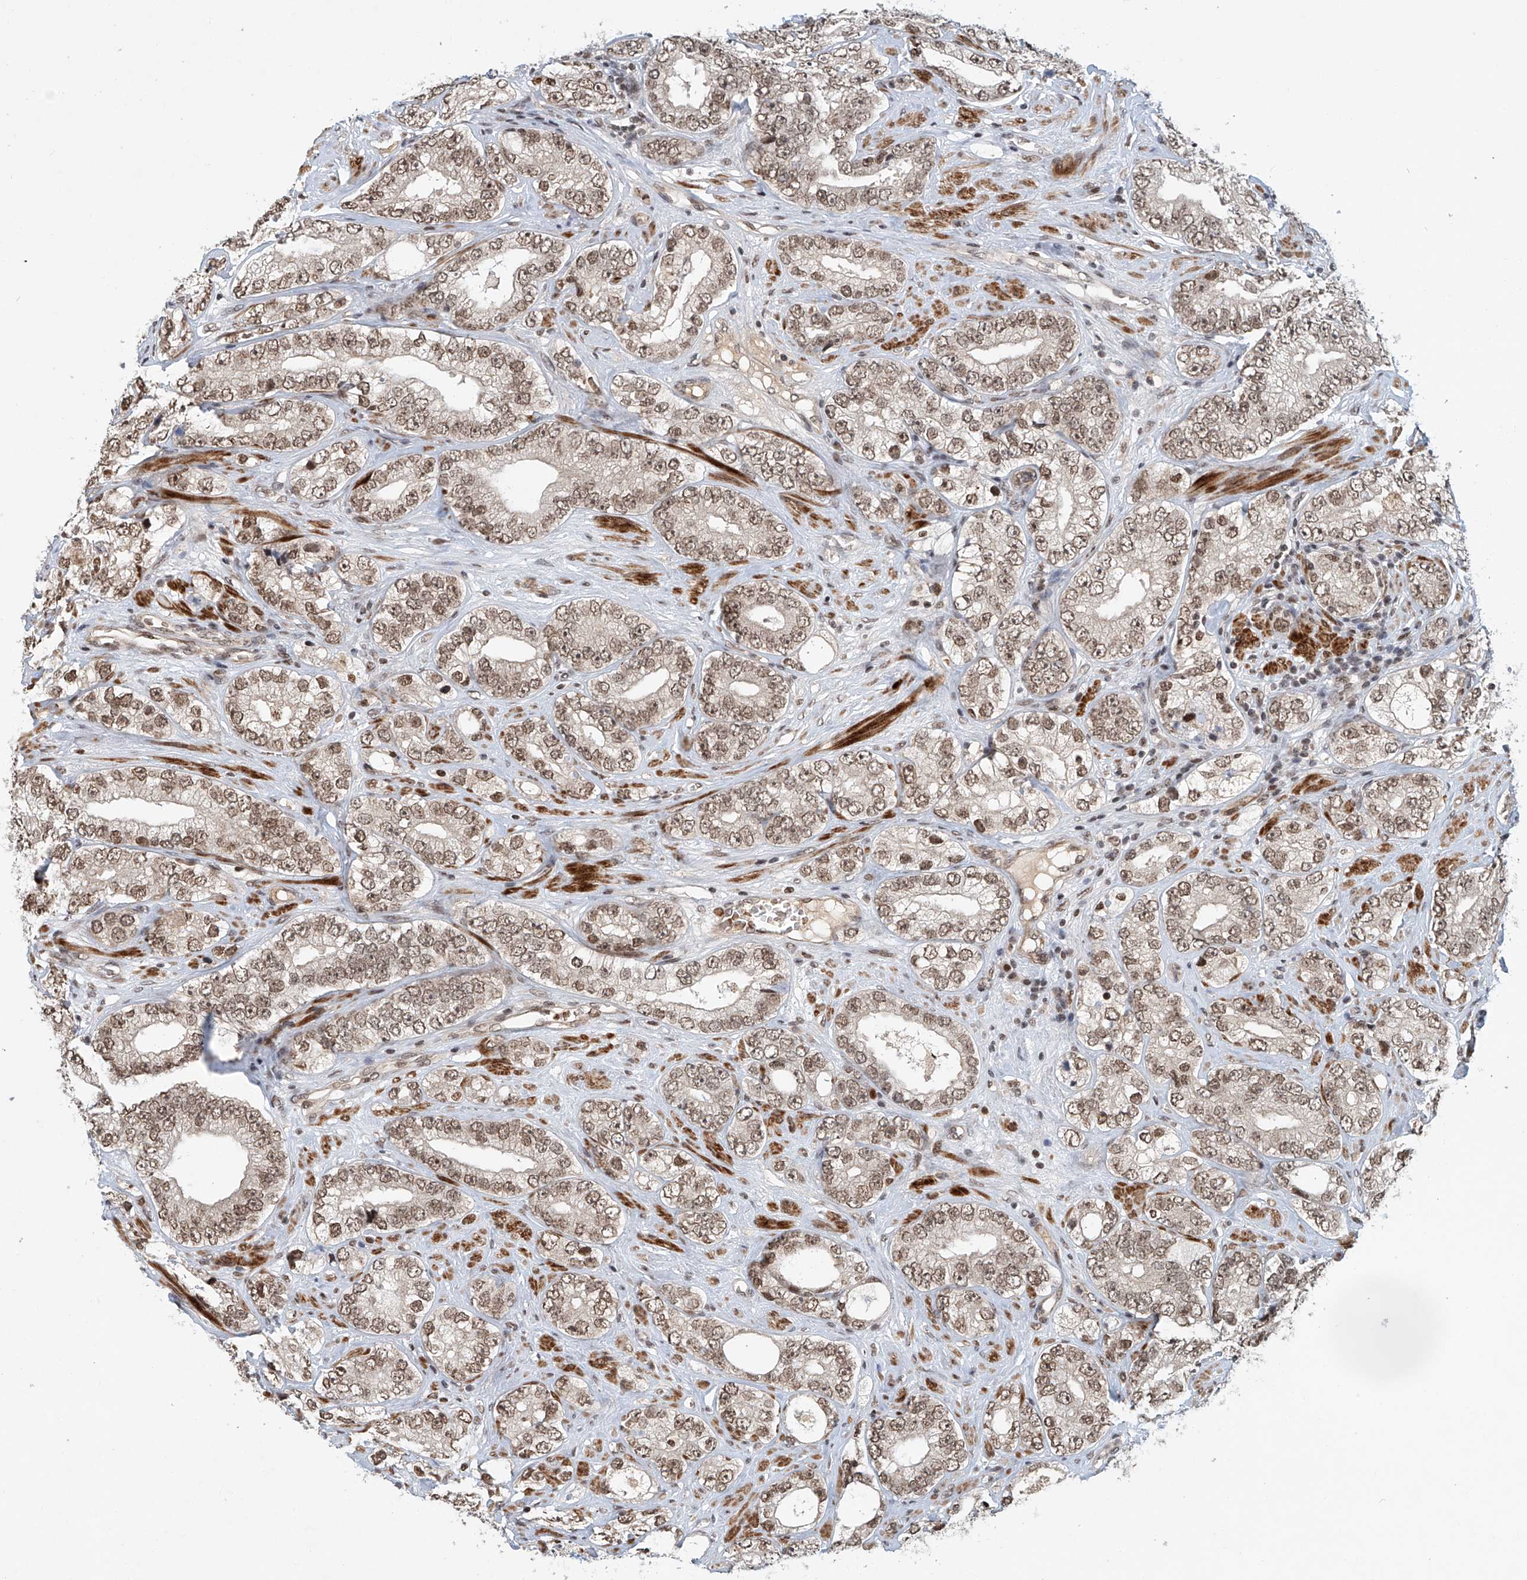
{"staining": {"intensity": "moderate", "quantity": ">75%", "location": "nuclear"}, "tissue": "prostate cancer", "cell_type": "Tumor cells", "image_type": "cancer", "snomed": [{"axis": "morphology", "description": "Adenocarcinoma, High grade"}, {"axis": "topography", "description": "Prostate"}], "caption": "Tumor cells show moderate nuclear expression in about >75% of cells in prostate cancer (adenocarcinoma (high-grade)). (Stains: DAB in brown, nuclei in blue, Microscopy: brightfield microscopy at high magnification).", "gene": "ZNF470", "patient": {"sex": "male", "age": 56}}